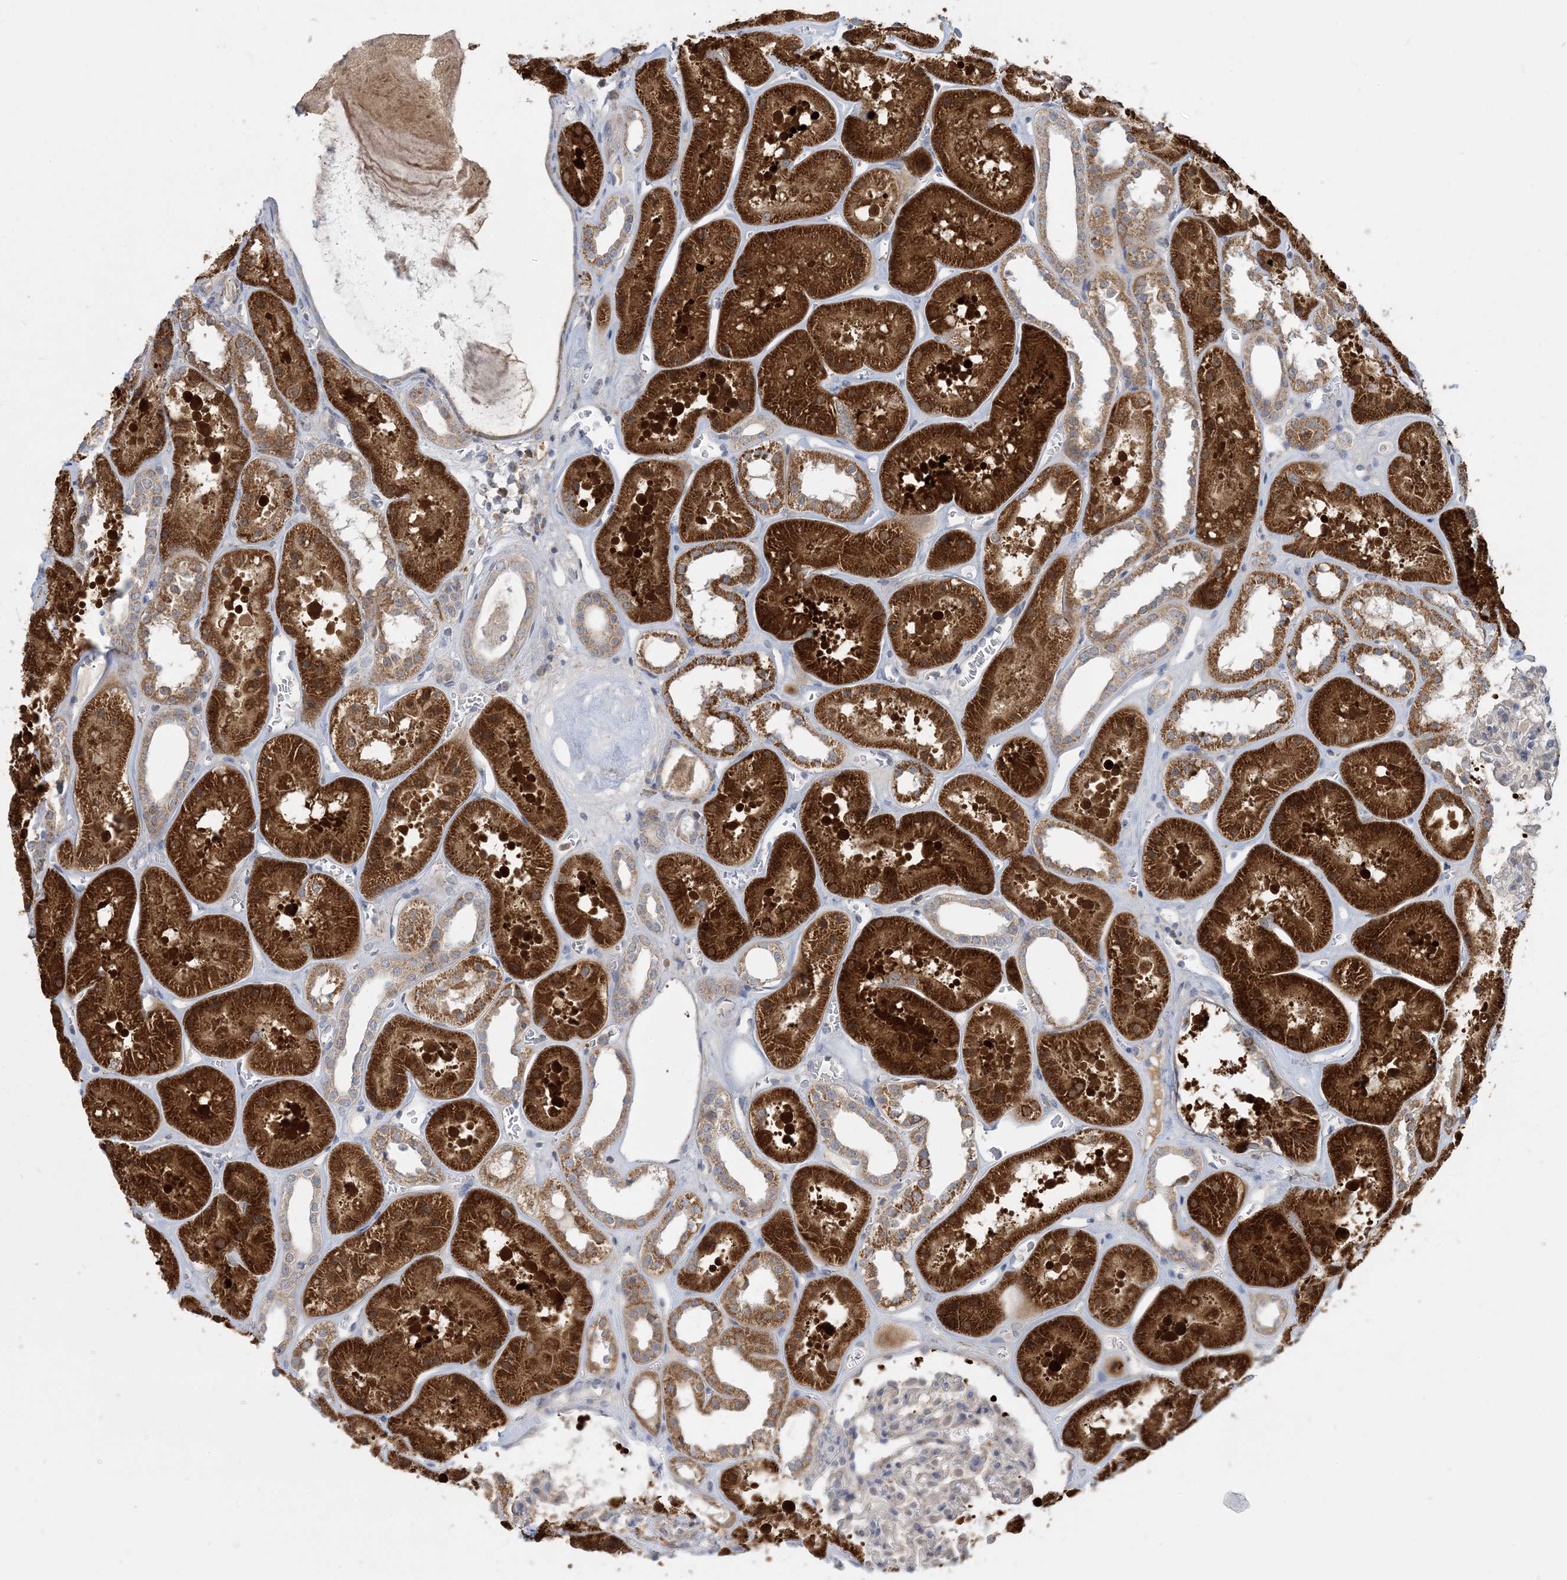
{"staining": {"intensity": "negative", "quantity": "none", "location": "none"}, "tissue": "kidney", "cell_type": "Cells in glomeruli", "image_type": "normal", "snomed": [{"axis": "morphology", "description": "Normal tissue, NOS"}, {"axis": "topography", "description": "Kidney"}], "caption": "Immunohistochemistry (IHC) image of benign kidney: human kidney stained with DAB (3,3'-diaminobenzidine) reveals no significant protein expression in cells in glomeruli.", "gene": "ECHDC1", "patient": {"sex": "female", "age": 41}}